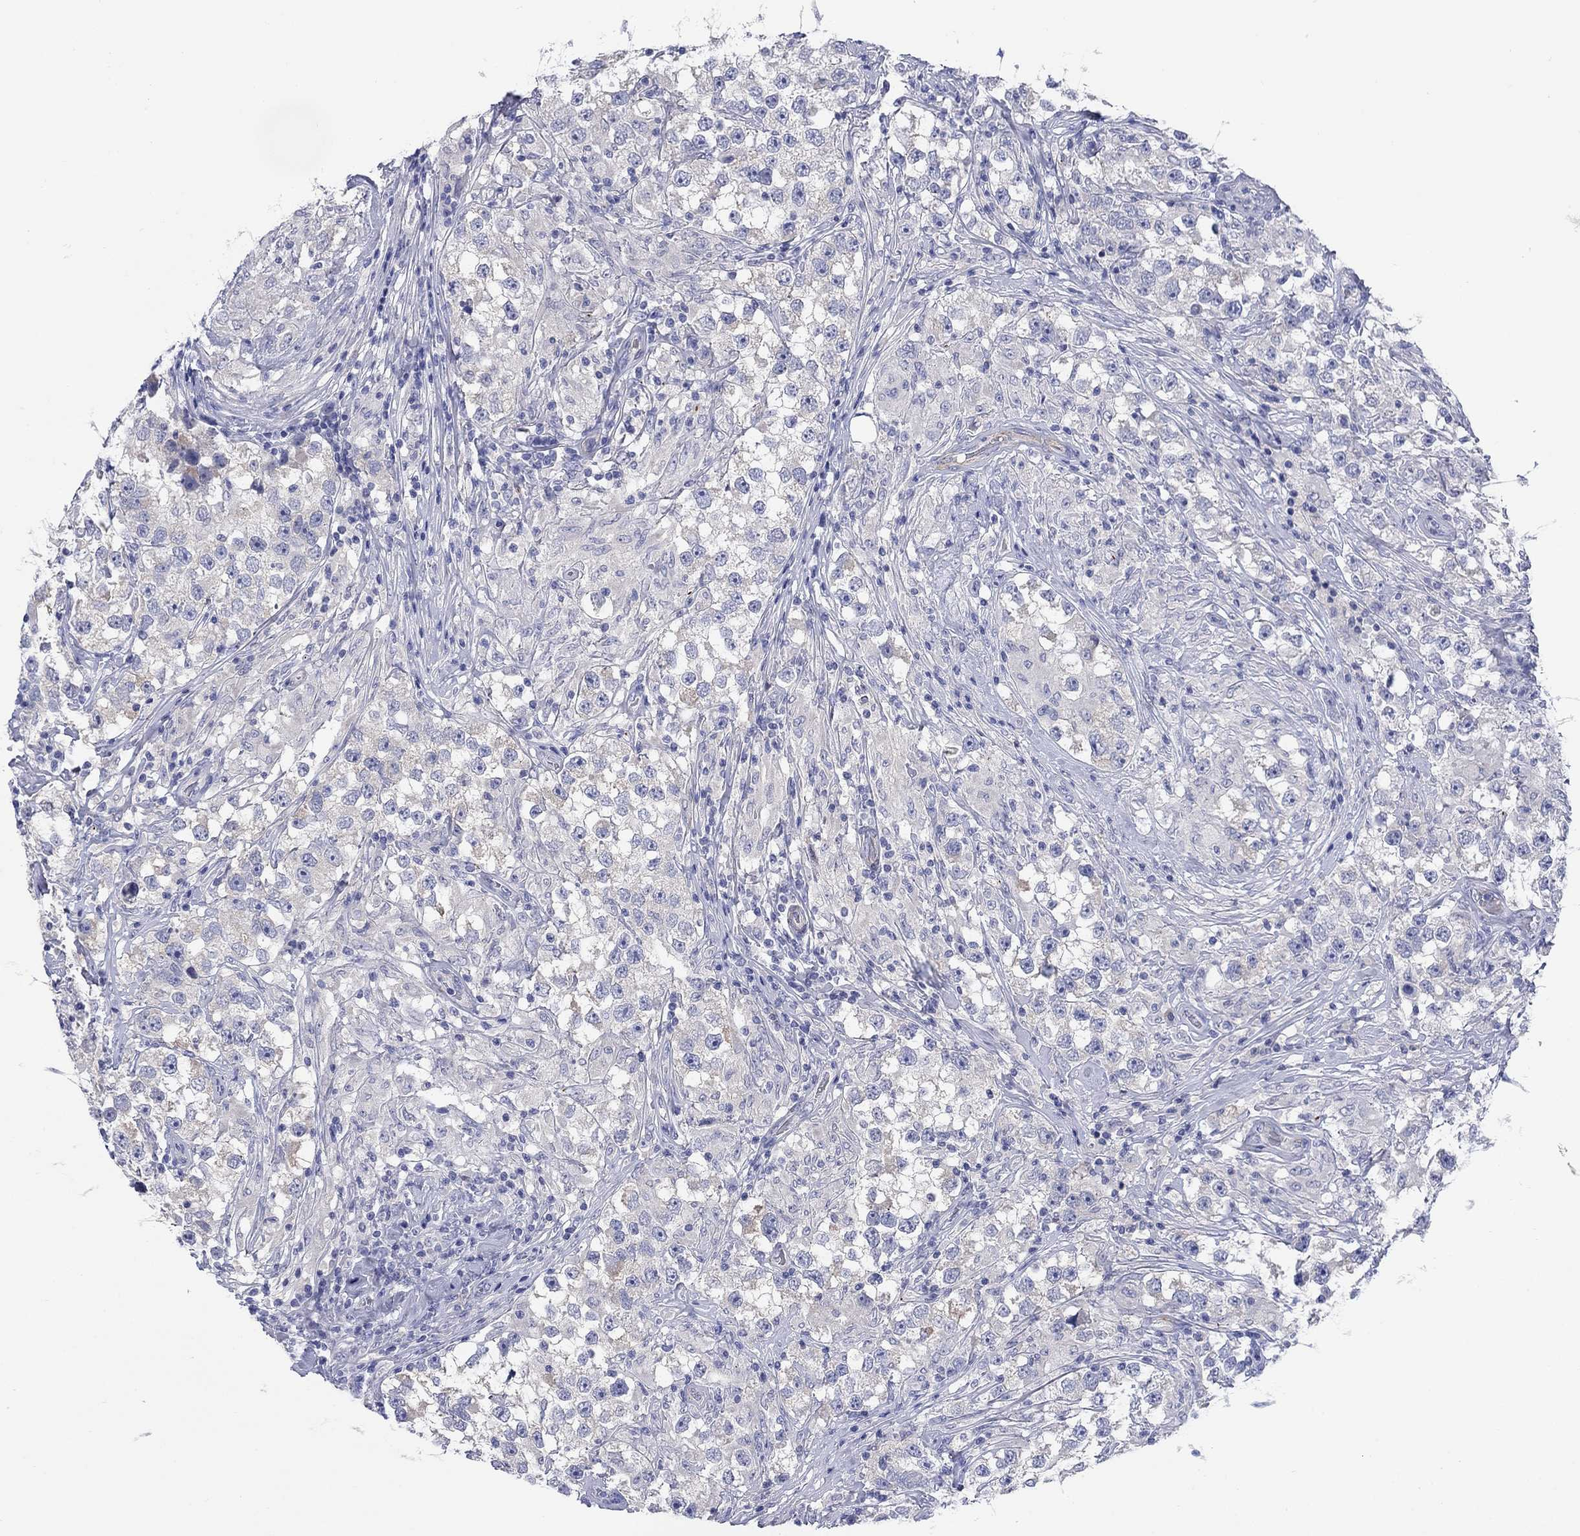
{"staining": {"intensity": "negative", "quantity": "none", "location": "none"}, "tissue": "testis cancer", "cell_type": "Tumor cells", "image_type": "cancer", "snomed": [{"axis": "morphology", "description": "Seminoma, NOS"}, {"axis": "topography", "description": "Testis"}], "caption": "Human seminoma (testis) stained for a protein using IHC displays no staining in tumor cells.", "gene": "PTPRZ1", "patient": {"sex": "male", "age": 46}}